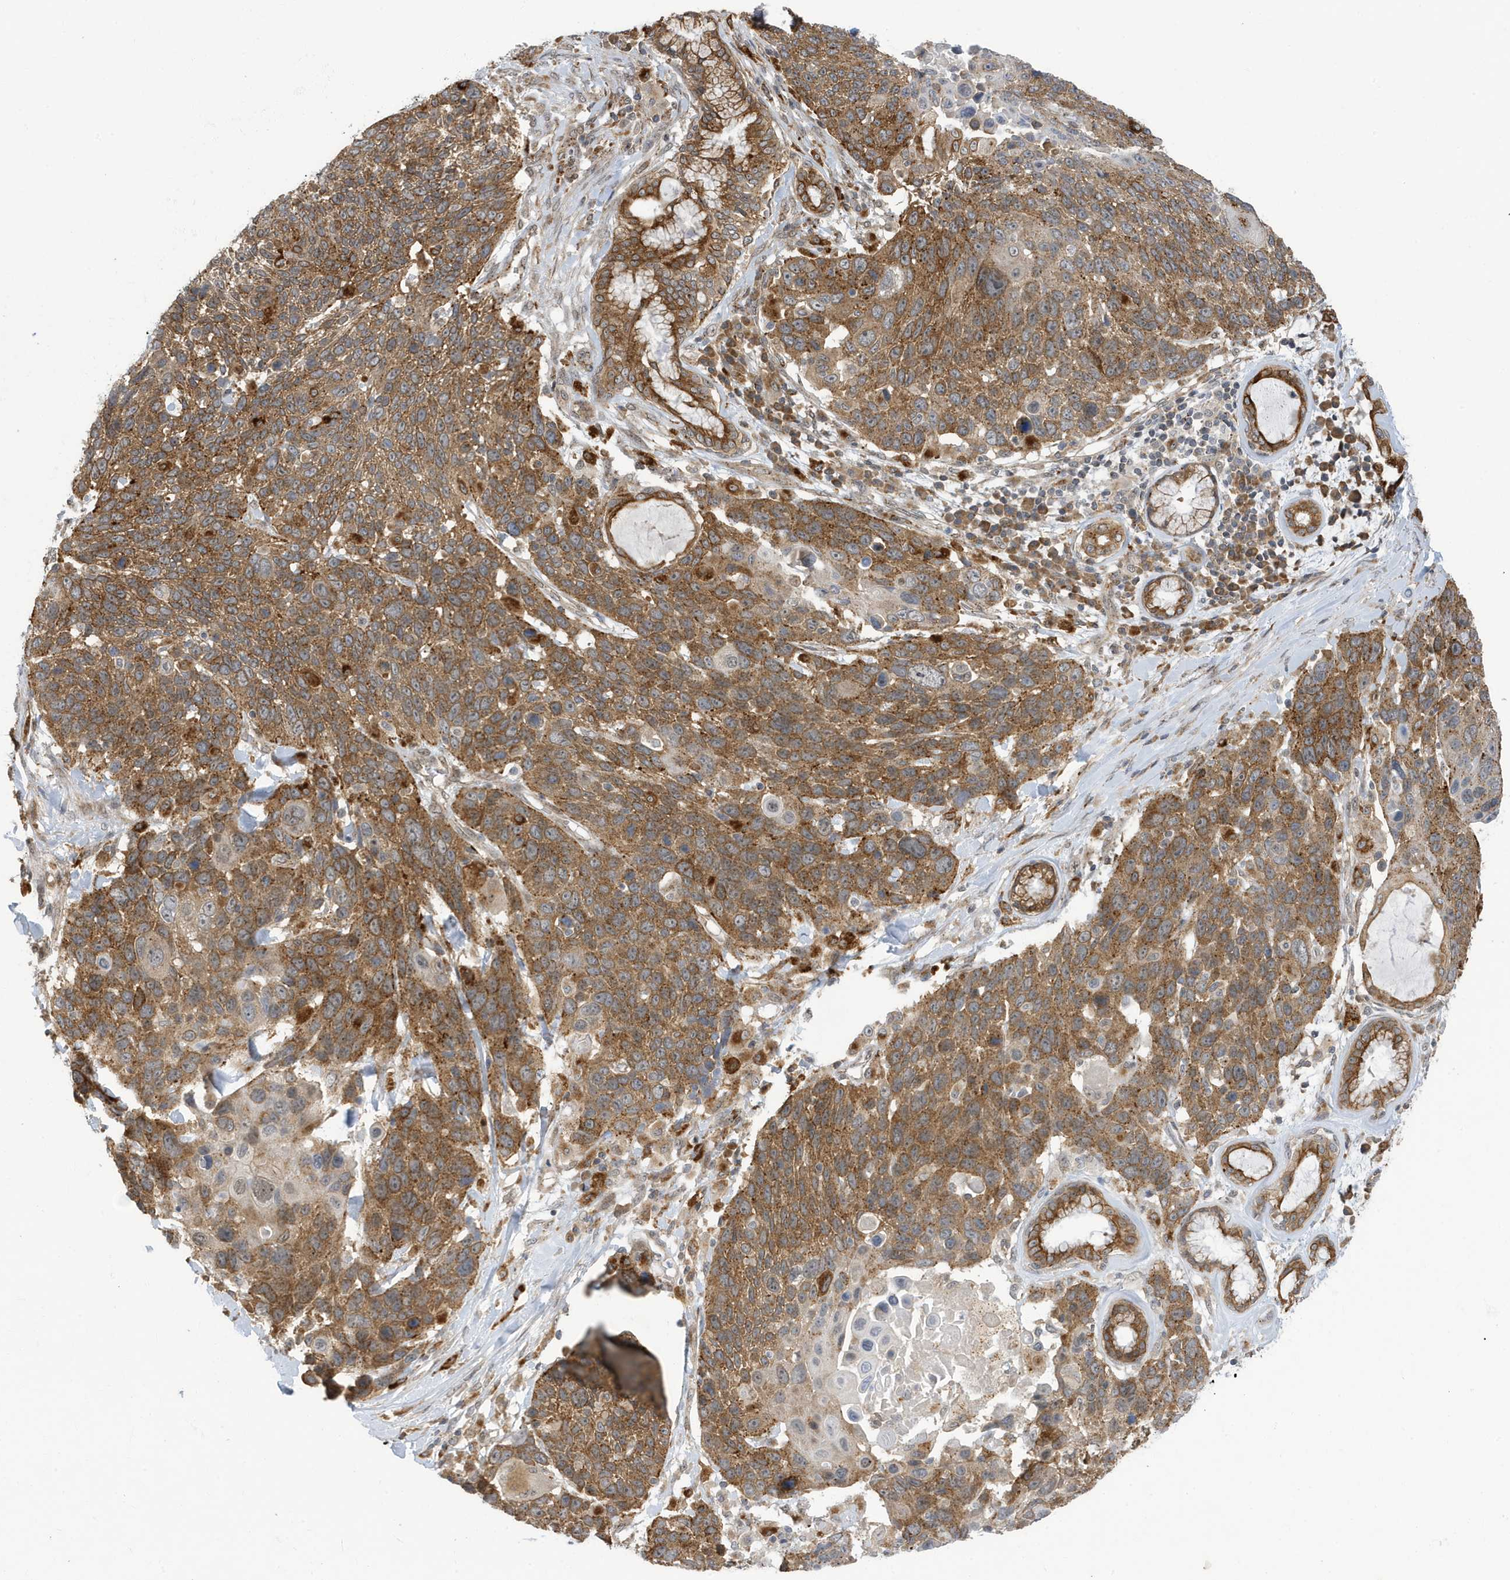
{"staining": {"intensity": "moderate", "quantity": ">75%", "location": "cytoplasmic/membranous"}, "tissue": "lung cancer", "cell_type": "Tumor cells", "image_type": "cancer", "snomed": [{"axis": "morphology", "description": "Squamous cell carcinoma, NOS"}, {"axis": "topography", "description": "Lung"}], "caption": "Human lung cancer stained with a brown dye displays moderate cytoplasmic/membranous positive expression in approximately >75% of tumor cells.", "gene": "ZNF507", "patient": {"sex": "male", "age": 66}}